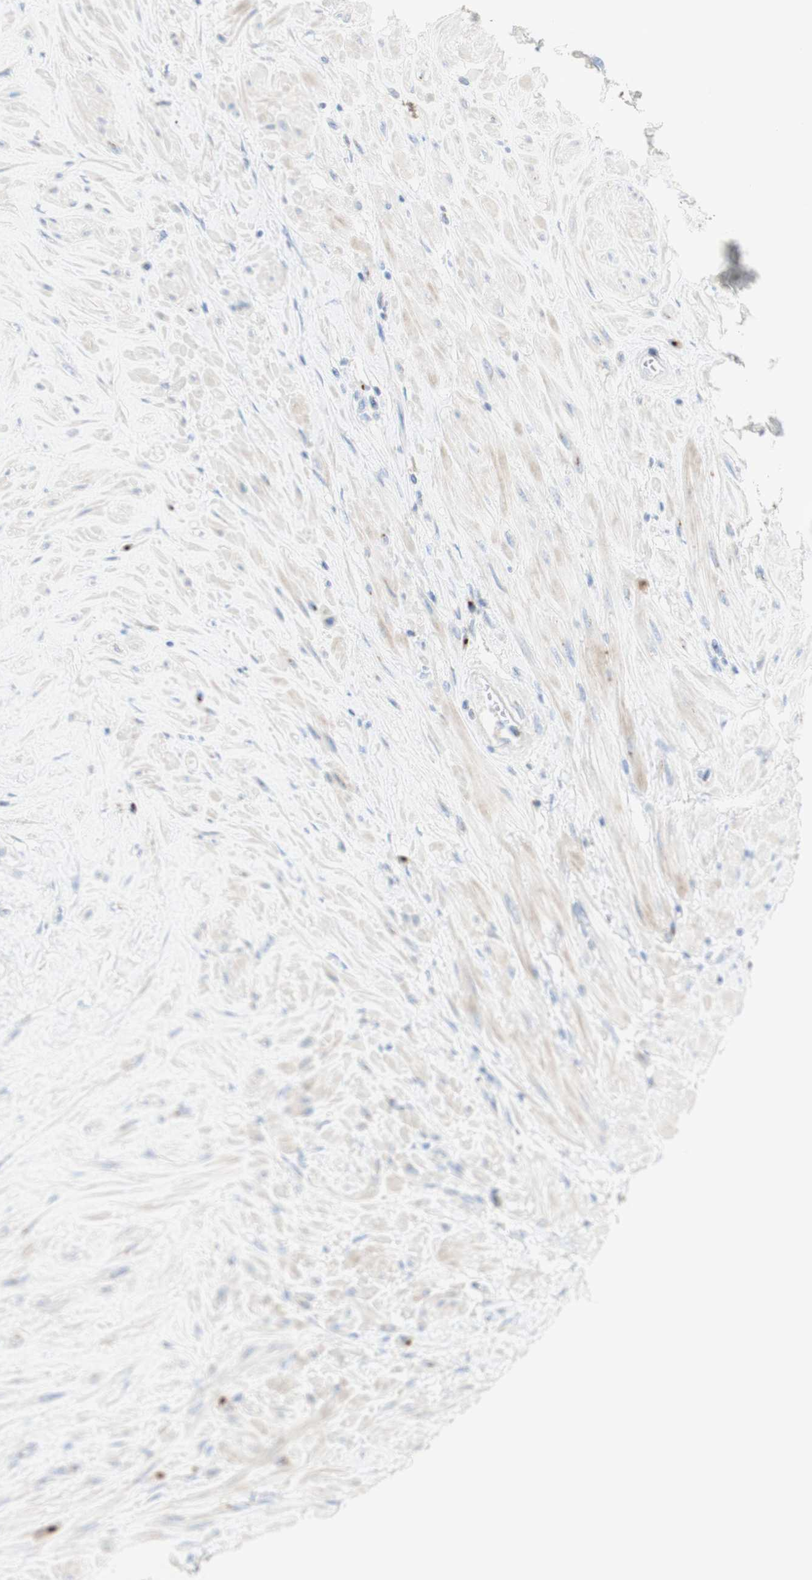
{"staining": {"intensity": "weak", "quantity": ">75%", "location": "cytoplasmic/membranous"}, "tissue": "seminal vesicle", "cell_type": "Glandular cells", "image_type": "normal", "snomed": [{"axis": "morphology", "description": "Normal tissue, NOS"}, {"axis": "topography", "description": "Seminal veicle"}], "caption": "Immunohistochemistry (IHC) (DAB (3,3'-diaminobenzidine)) staining of normal seminal vesicle shows weak cytoplasmic/membranous protein staining in about >75% of glandular cells.", "gene": "MANEA", "patient": {"sex": "male", "age": 63}}